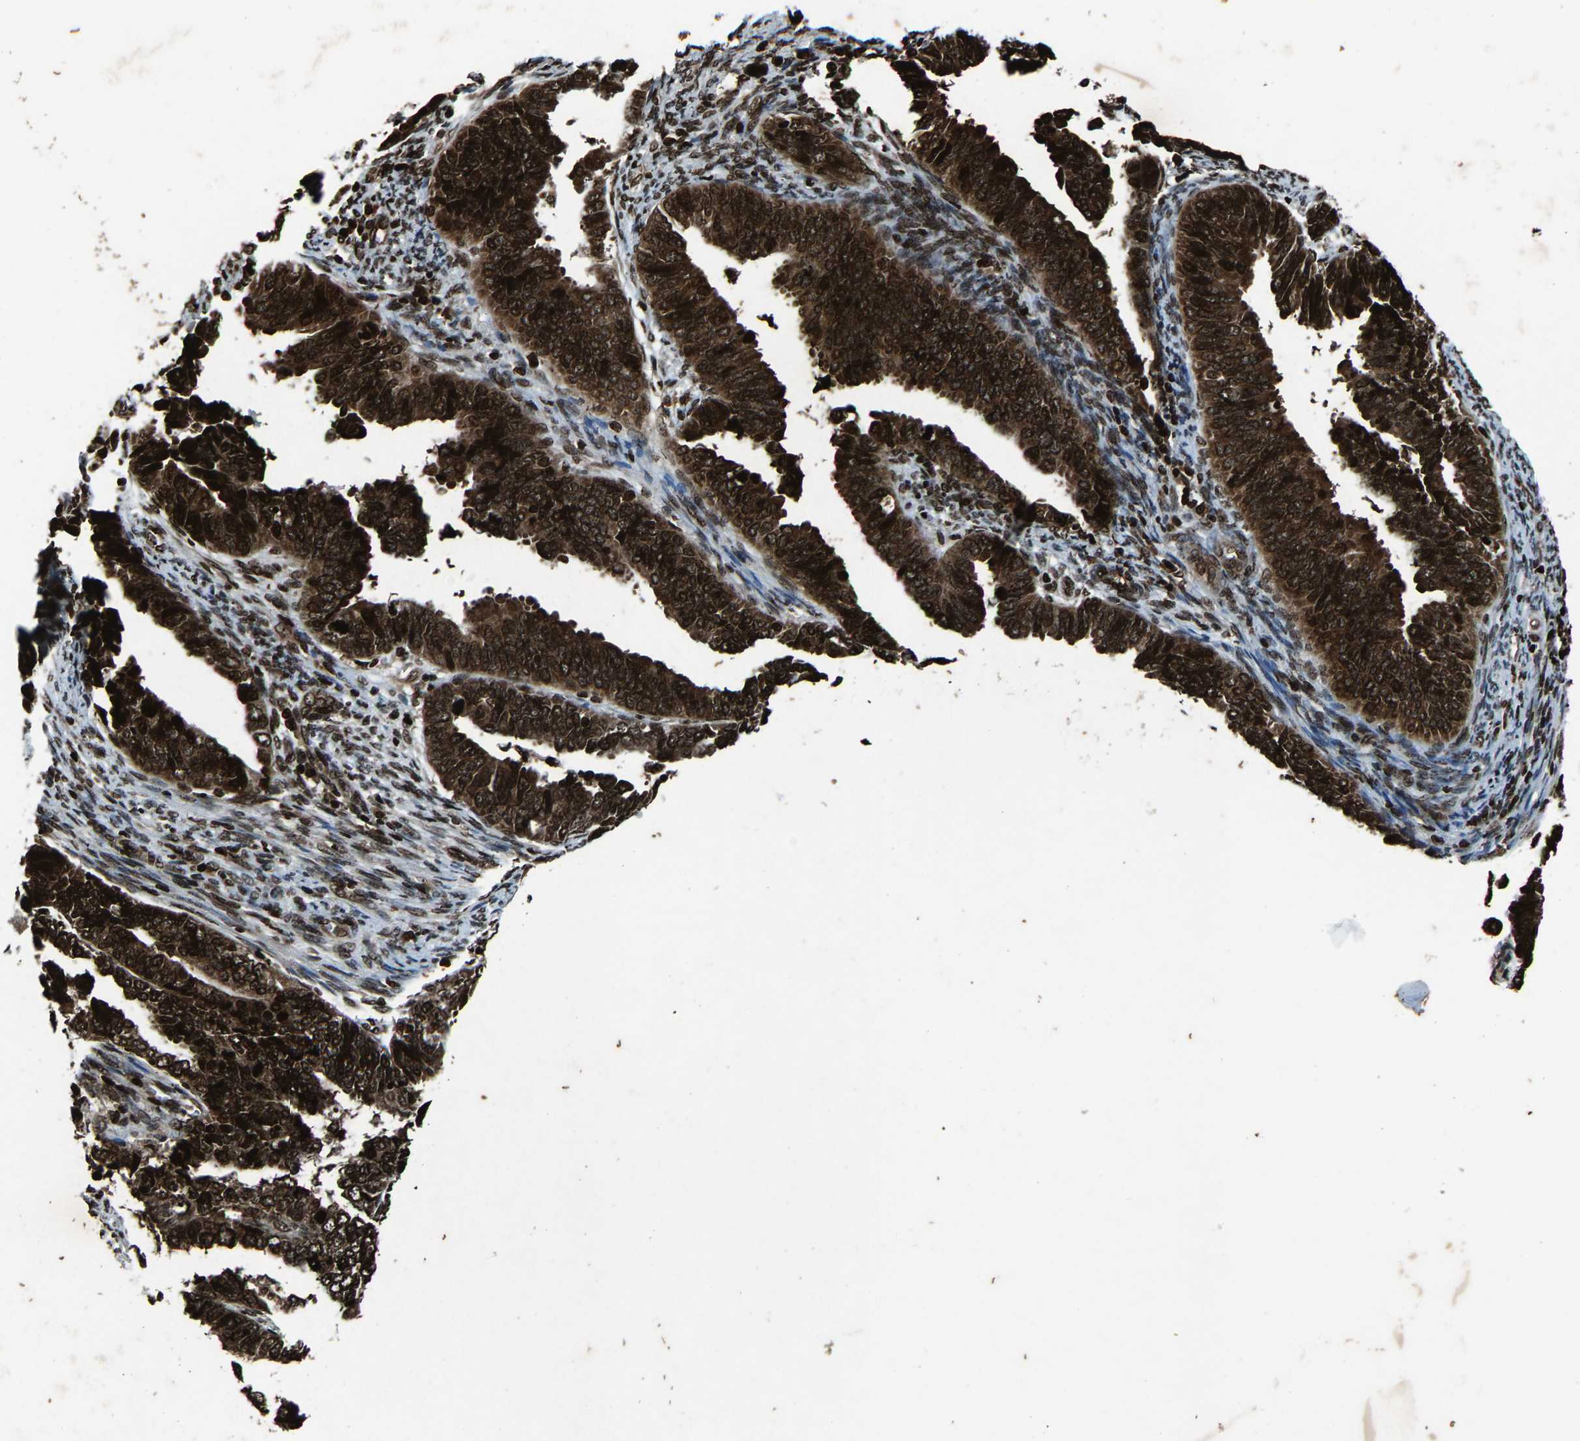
{"staining": {"intensity": "strong", "quantity": ">75%", "location": "cytoplasmic/membranous,nuclear"}, "tissue": "endometrial cancer", "cell_type": "Tumor cells", "image_type": "cancer", "snomed": [{"axis": "morphology", "description": "Adenocarcinoma, NOS"}, {"axis": "topography", "description": "Endometrium"}], "caption": "Strong cytoplasmic/membranous and nuclear expression for a protein is appreciated in about >75% of tumor cells of endometrial cancer (adenocarcinoma) using IHC.", "gene": "H4C1", "patient": {"sex": "female", "age": 75}}